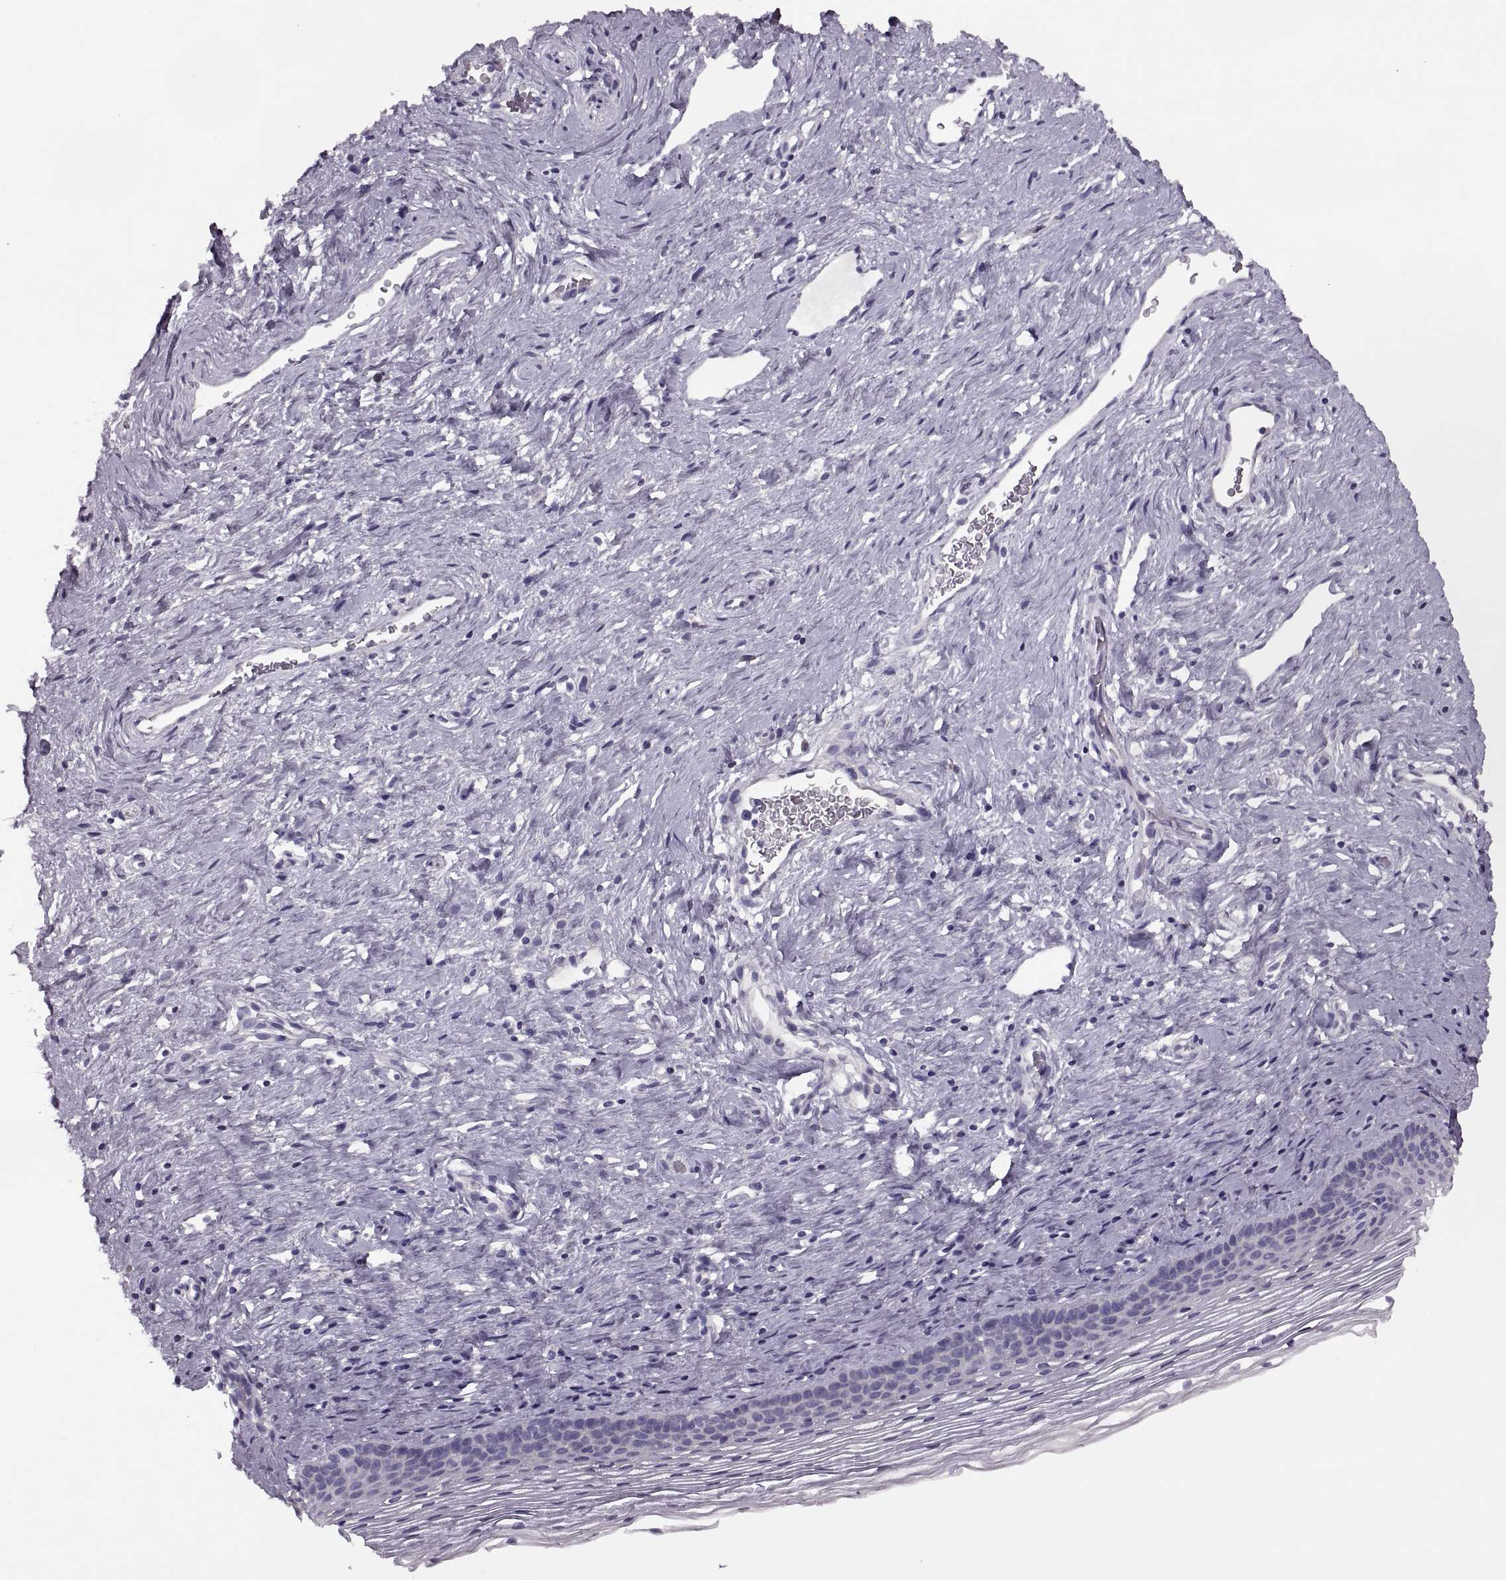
{"staining": {"intensity": "negative", "quantity": "none", "location": "none"}, "tissue": "cervix", "cell_type": "Glandular cells", "image_type": "normal", "snomed": [{"axis": "morphology", "description": "Normal tissue, NOS"}, {"axis": "topography", "description": "Cervix"}], "caption": "This is a image of IHC staining of unremarkable cervix, which shows no staining in glandular cells.", "gene": "PRSS54", "patient": {"sex": "female", "age": 39}}